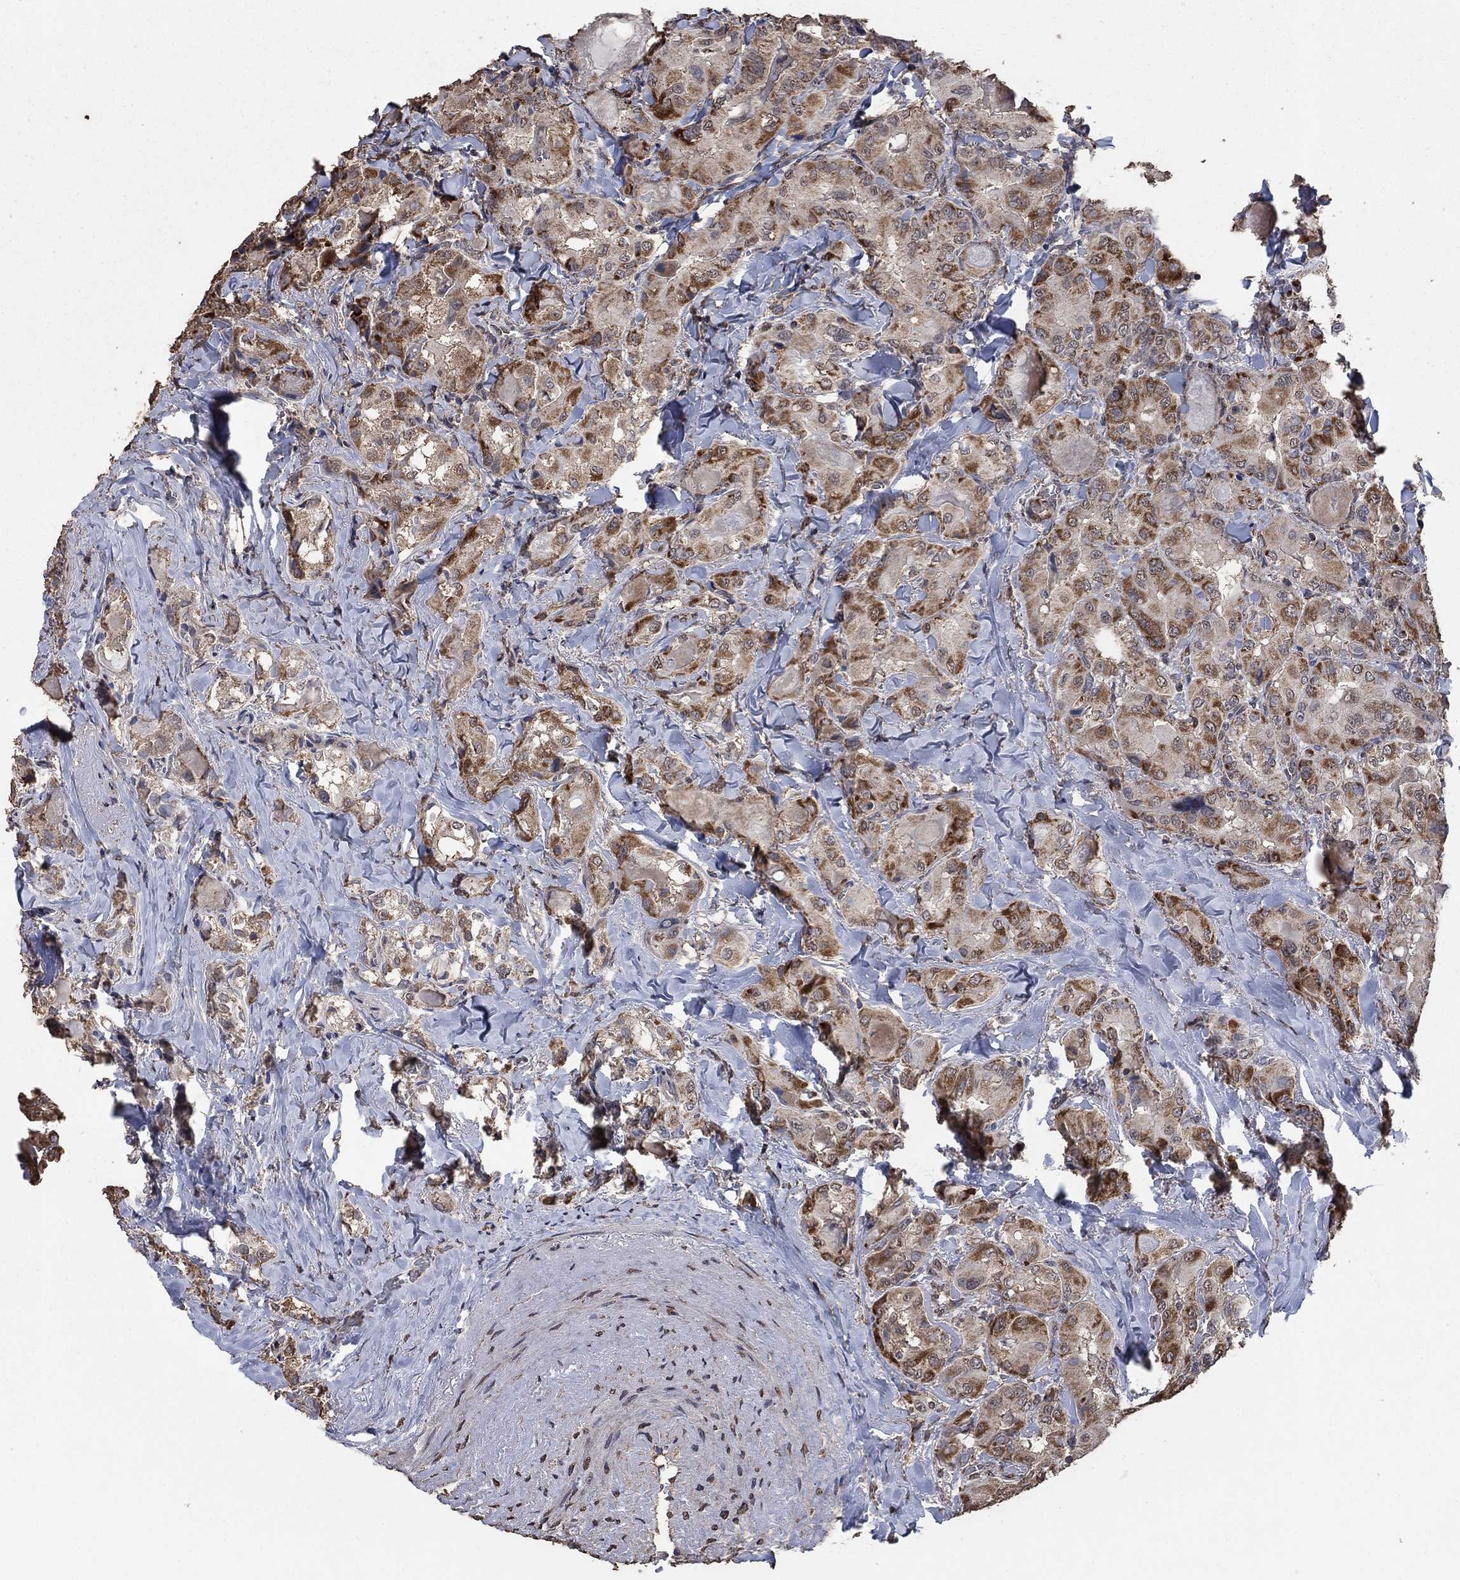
{"staining": {"intensity": "strong", "quantity": "25%-75%", "location": "cytoplasmic/membranous"}, "tissue": "thyroid cancer", "cell_type": "Tumor cells", "image_type": "cancer", "snomed": [{"axis": "morphology", "description": "Normal tissue, NOS"}, {"axis": "morphology", "description": "Papillary adenocarcinoma, NOS"}, {"axis": "topography", "description": "Thyroid gland"}], "caption": "This is a histology image of immunohistochemistry staining of thyroid cancer (papillary adenocarcinoma), which shows strong expression in the cytoplasmic/membranous of tumor cells.", "gene": "MRPS24", "patient": {"sex": "female", "age": 66}}